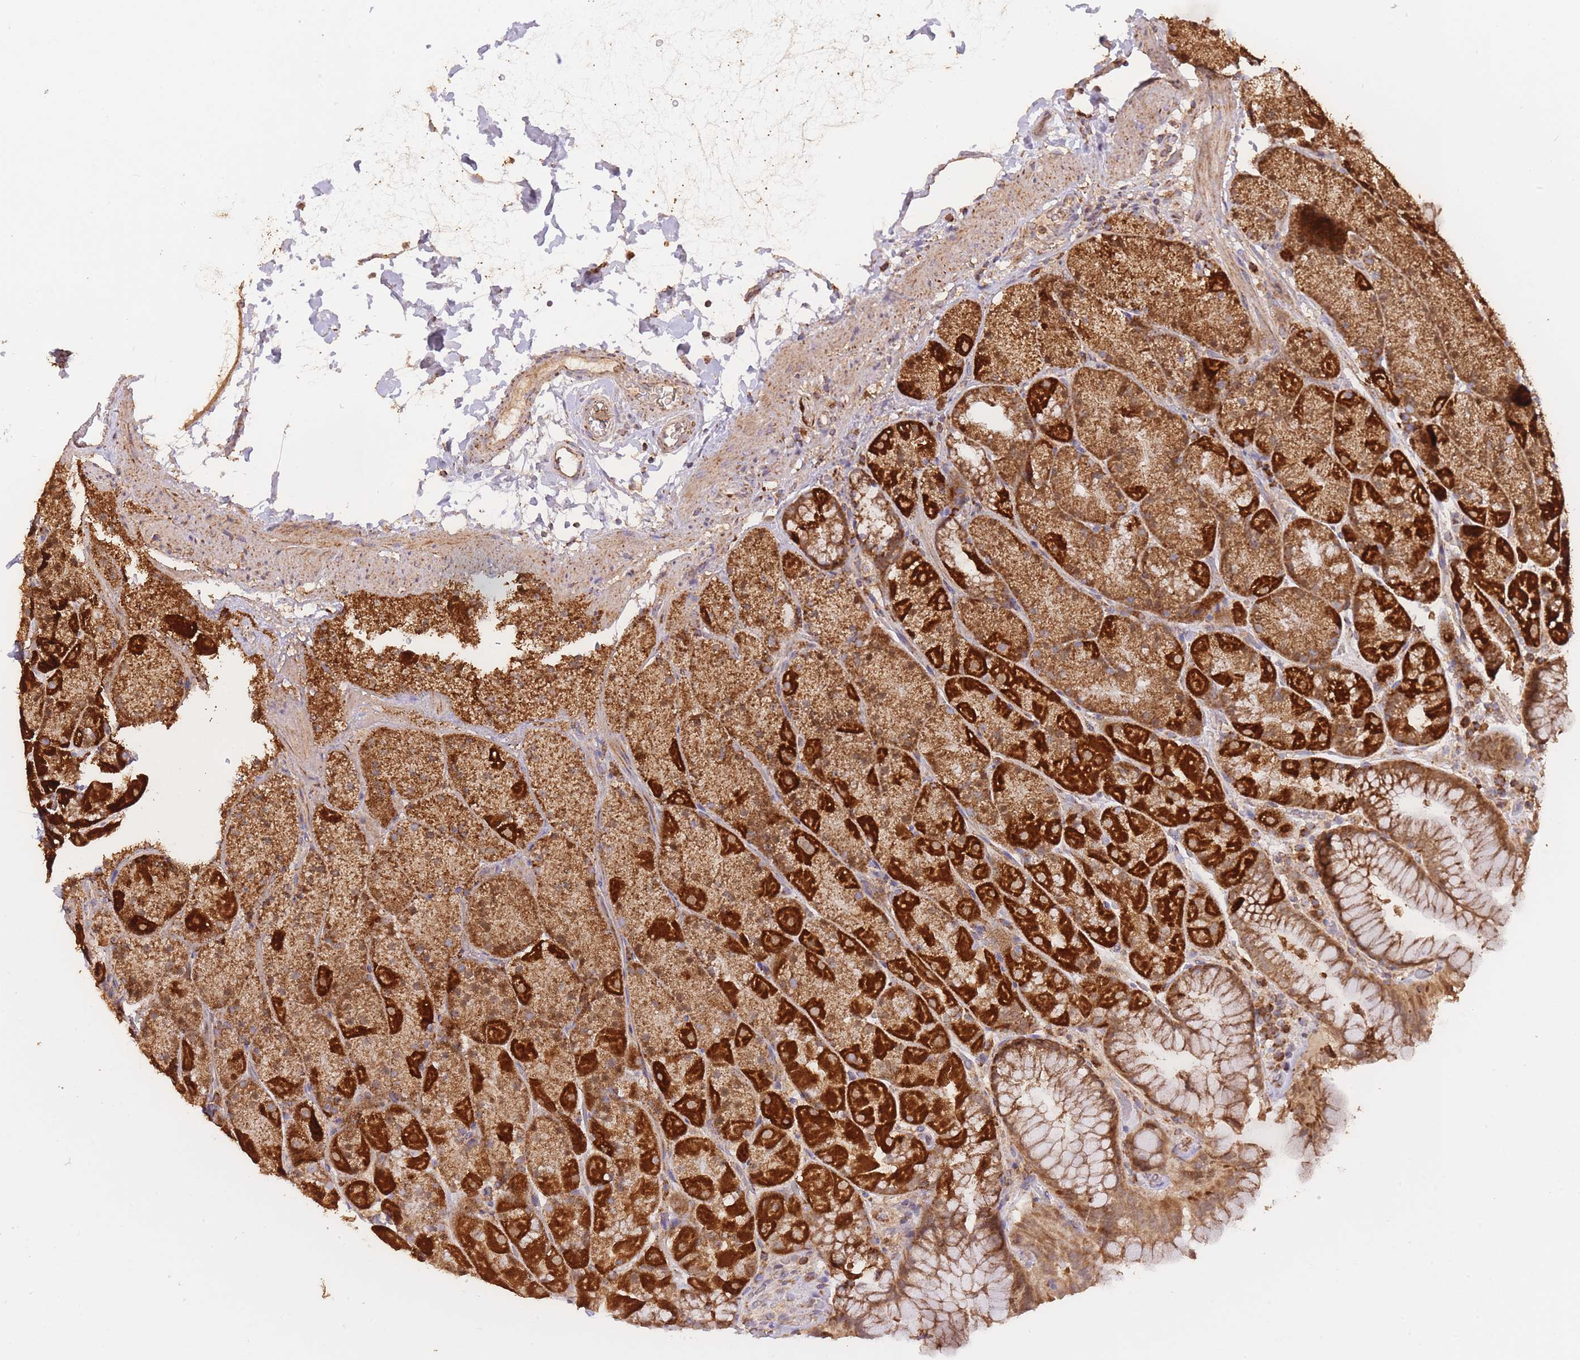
{"staining": {"intensity": "strong", "quantity": ">75%", "location": "cytoplasmic/membranous"}, "tissue": "stomach", "cell_type": "Glandular cells", "image_type": "normal", "snomed": [{"axis": "morphology", "description": "Normal tissue, NOS"}, {"axis": "topography", "description": "Stomach, upper"}, {"axis": "topography", "description": "Stomach, lower"}], "caption": "Protein staining by IHC demonstrates strong cytoplasmic/membranous positivity in approximately >75% of glandular cells in normal stomach. The staining was performed using DAB, with brown indicating positive protein expression. Nuclei are stained blue with hematoxylin.", "gene": "PREP", "patient": {"sex": "male", "age": 67}}